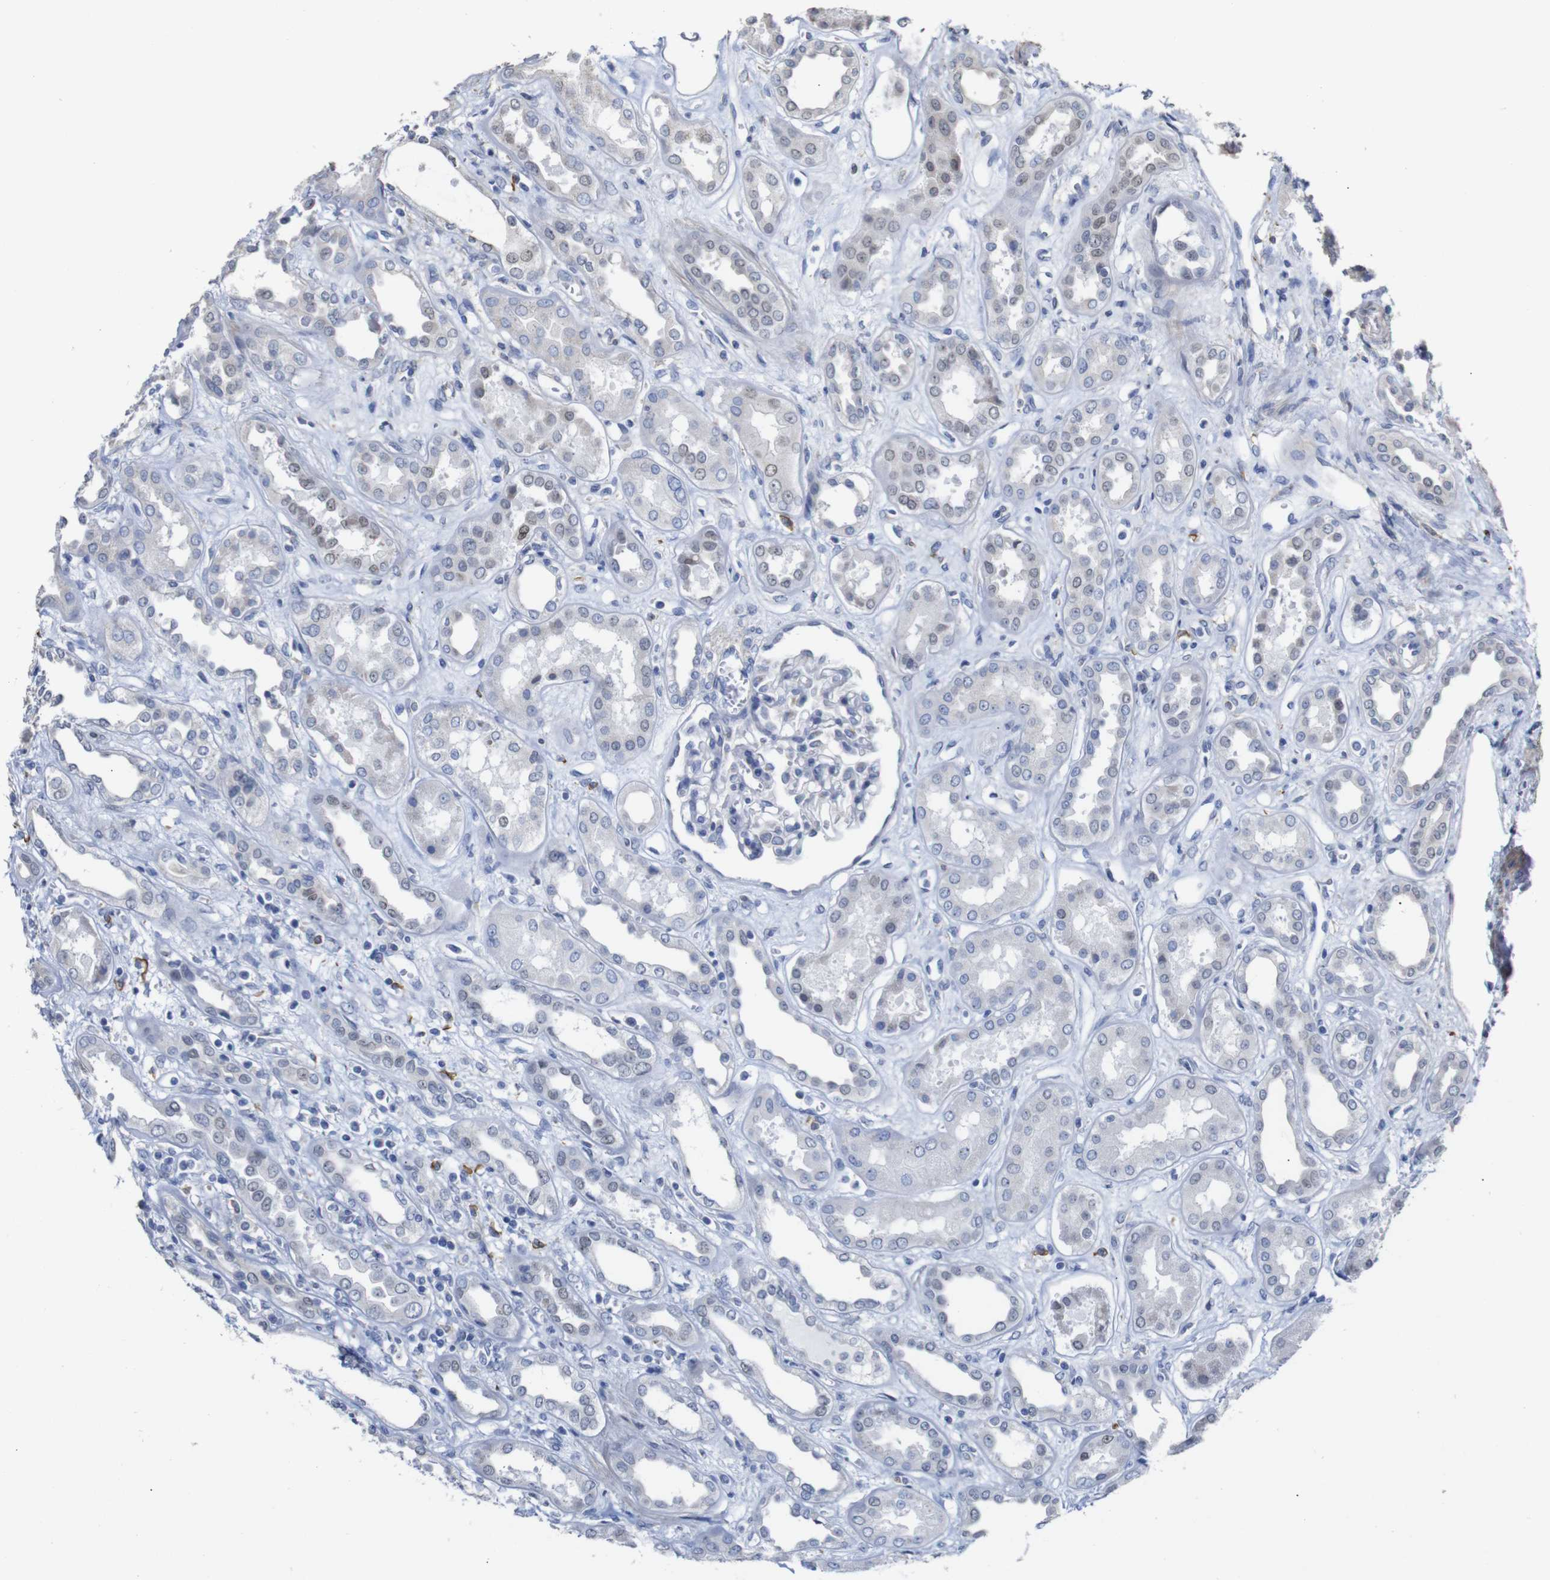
{"staining": {"intensity": "negative", "quantity": "none", "location": "none"}, "tissue": "kidney", "cell_type": "Cells in glomeruli", "image_type": "normal", "snomed": [{"axis": "morphology", "description": "Normal tissue, NOS"}, {"axis": "topography", "description": "Kidney"}], "caption": "High magnification brightfield microscopy of benign kidney stained with DAB (brown) and counterstained with hematoxylin (blue): cells in glomeruli show no significant positivity.", "gene": "TCEAL9", "patient": {"sex": "male", "age": 59}}